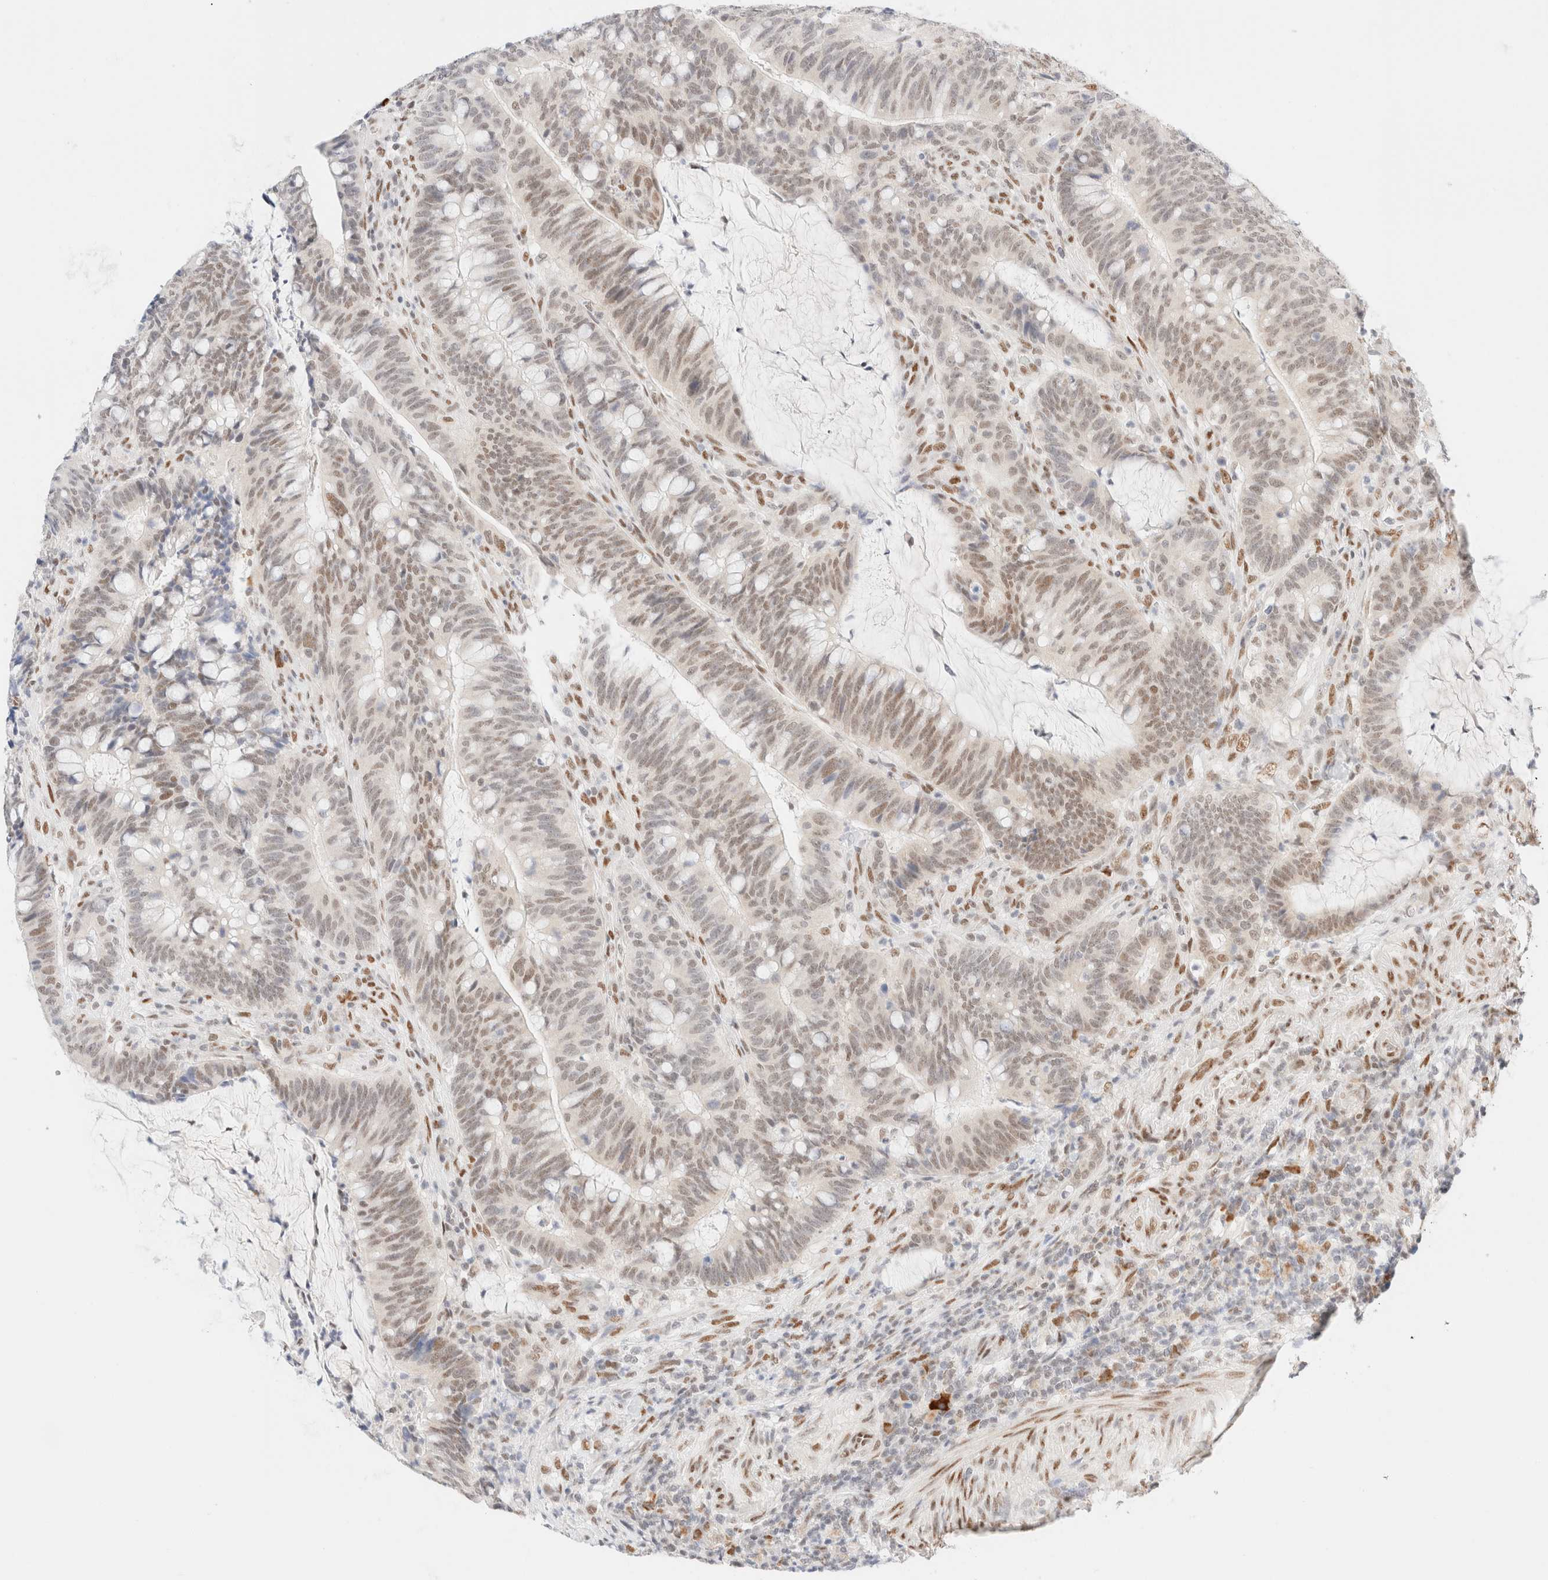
{"staining": {"intensity": "moderate", "quantity": ">75%", "location": "nuclear"}, "tissue": "colorectal cancer", "cell_type": "Tumor cells", "image_type": "cancer", "snomed": [{"axis": "morphology", "description": "Adenocarcinoma, NOS"}, {"axis": "topography", "description": "Colon"}], "caption": "Human colorectal cancer stained with a brown dye shows moderate nuclear positive staining in about >75% of tumor cells.", "gene": "CIC", "patient": {"sex": "female", "age": 66}}